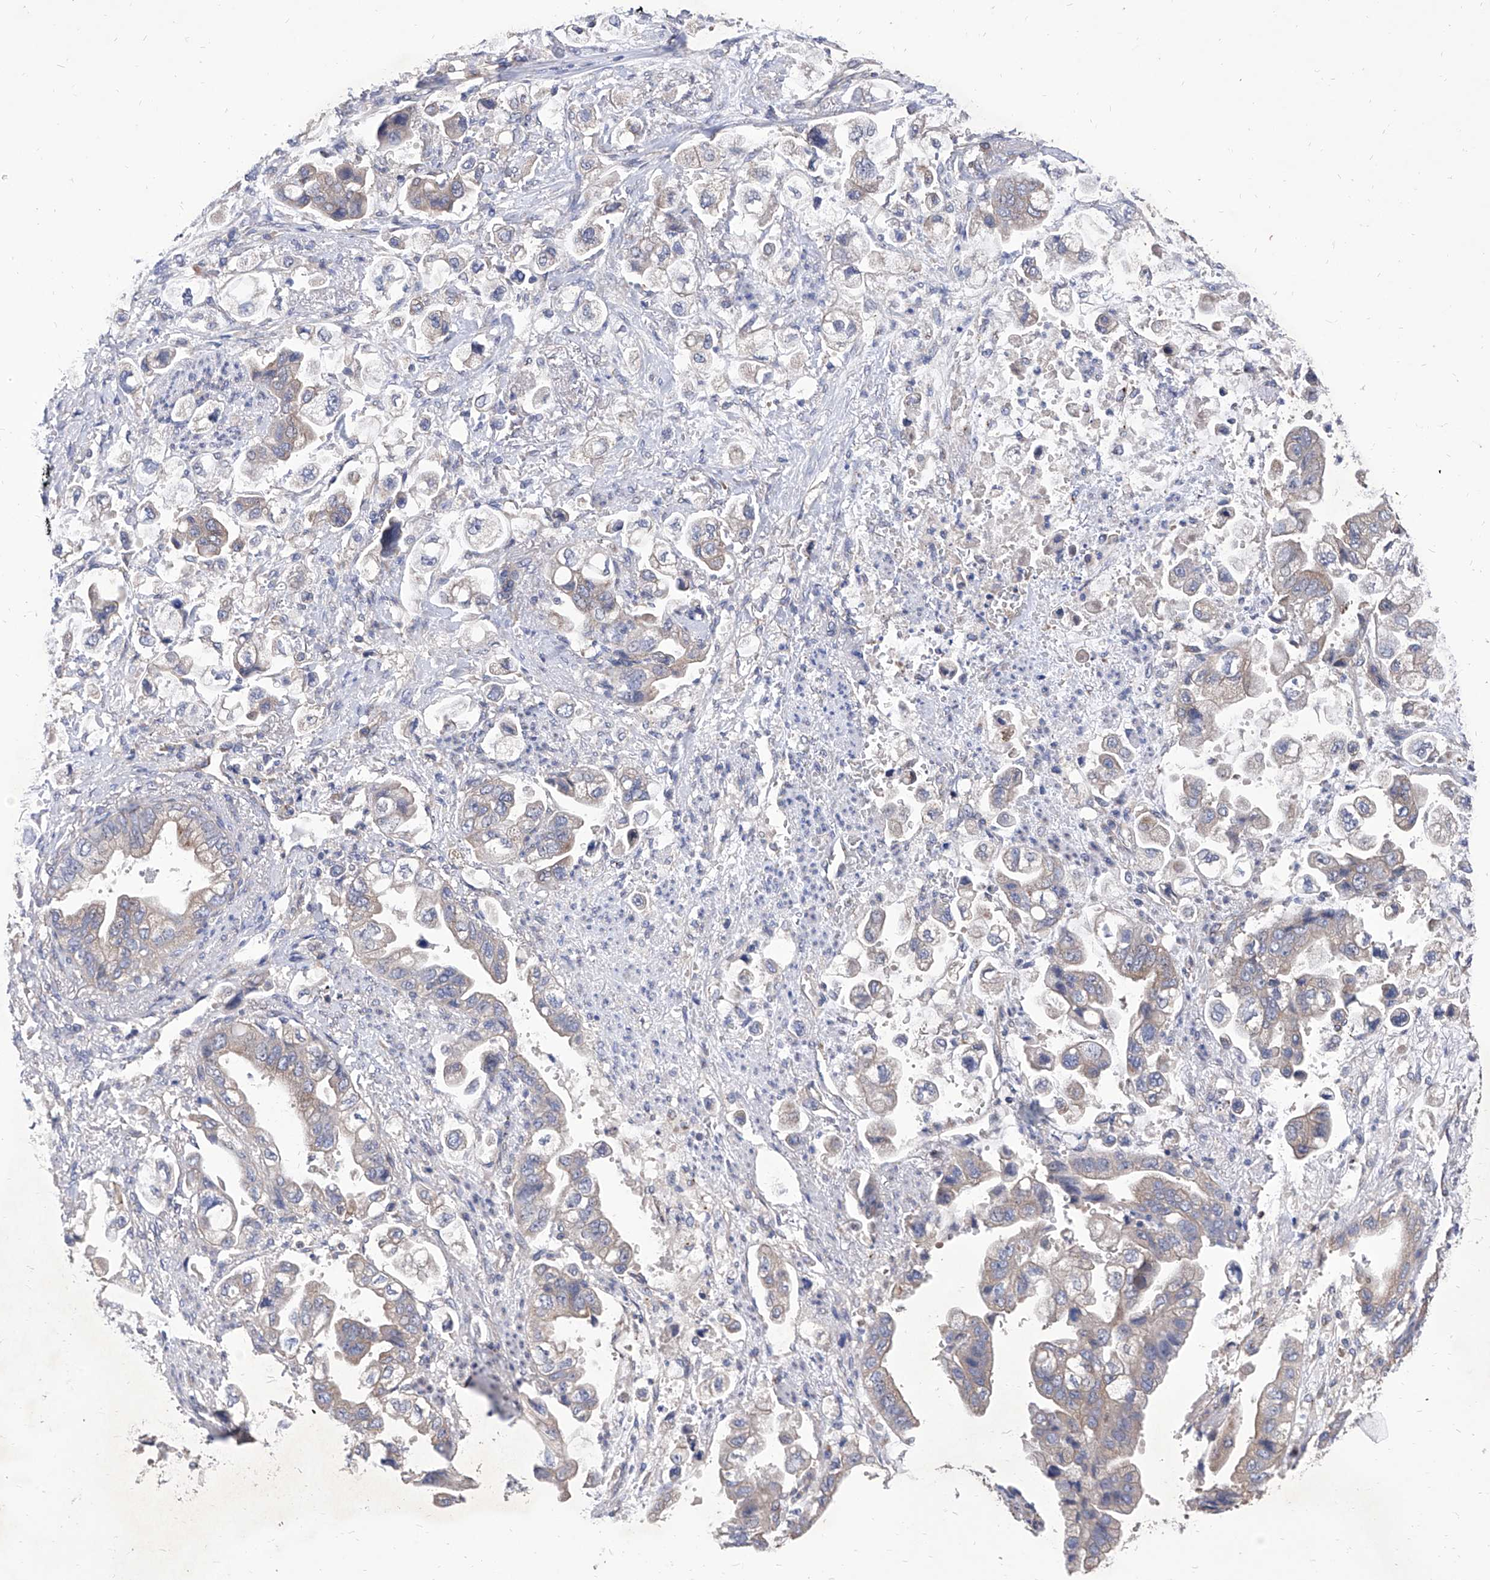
{"staining": {"intensity": "weak", "quantity": "<25%", "location": "cytoplasmic/membranous"}, "tissue": "stomach cancer", "cell_type": "Tumor cells", "image_type": "cancer", "snomed": [{"axis": "morphology", "description": "Adenocarcinoma, NOS"}, {"axis": "topography", "description": "Stomach"}], "caption": "Tumor cells are negative for protein expression in human adenocarcinoma (stomach). (DAB (3,3'-diaminobenzidine) immunohistochemistry, high magnification).", "gene": "TJAP1", "patient": {"sex": "male", "age": 62}}